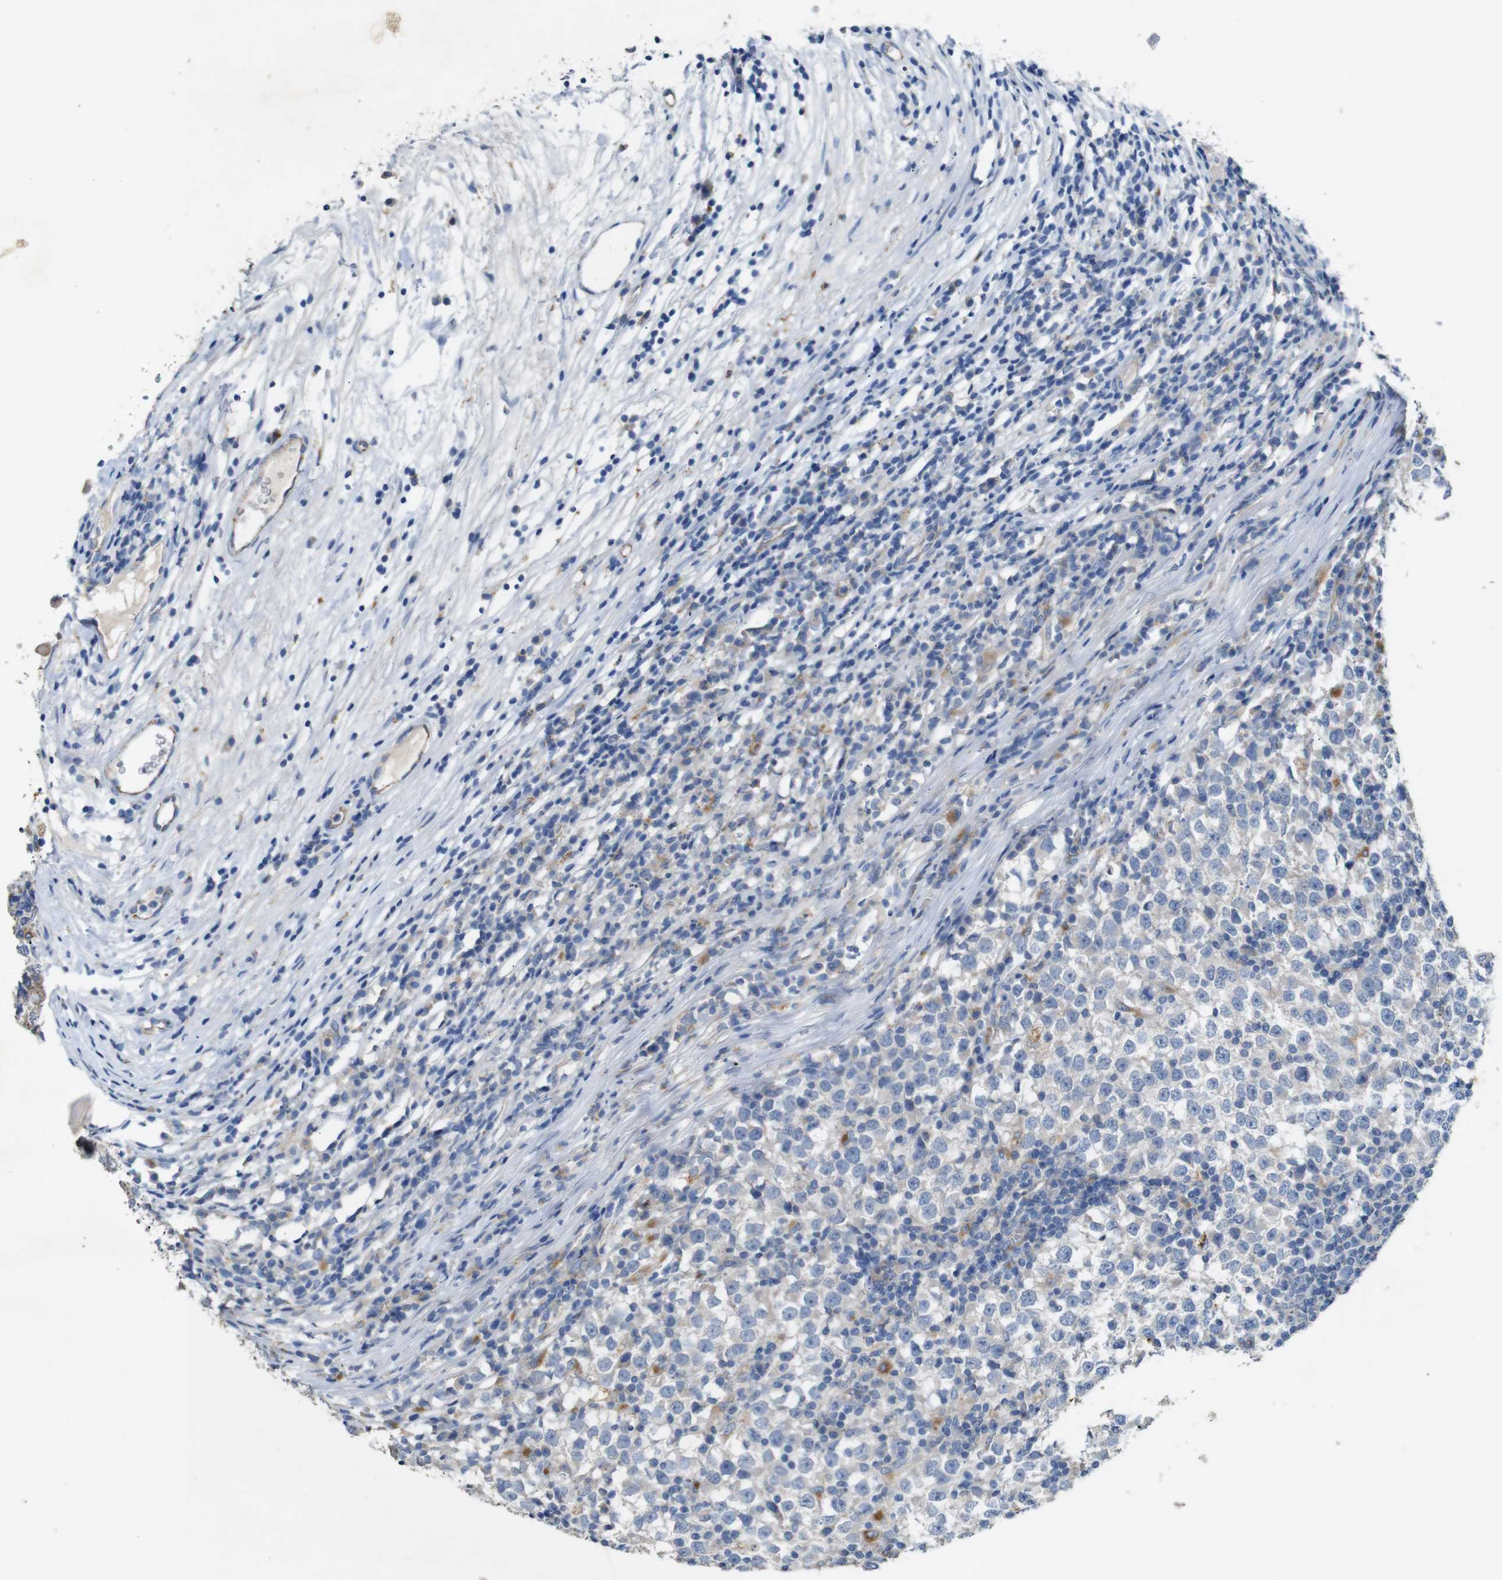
{"staining": {"intensity": "negative", "quantity": "none", "location": "none"}, "tissue": "testis cancer", "cell_type": "Tumor cells", "image_type": "cancer", "snomed": [{"axis": "morphology", "description": "Seminoma, NOS"}, {"axis": "topography", "description": "Testis"}], "caption": "The photomicrograph reveals no significant staining in tumor cells of seminoma (testis).", "gene": "NHLRC3", "patient": {"sex": "male", "age": 65}}